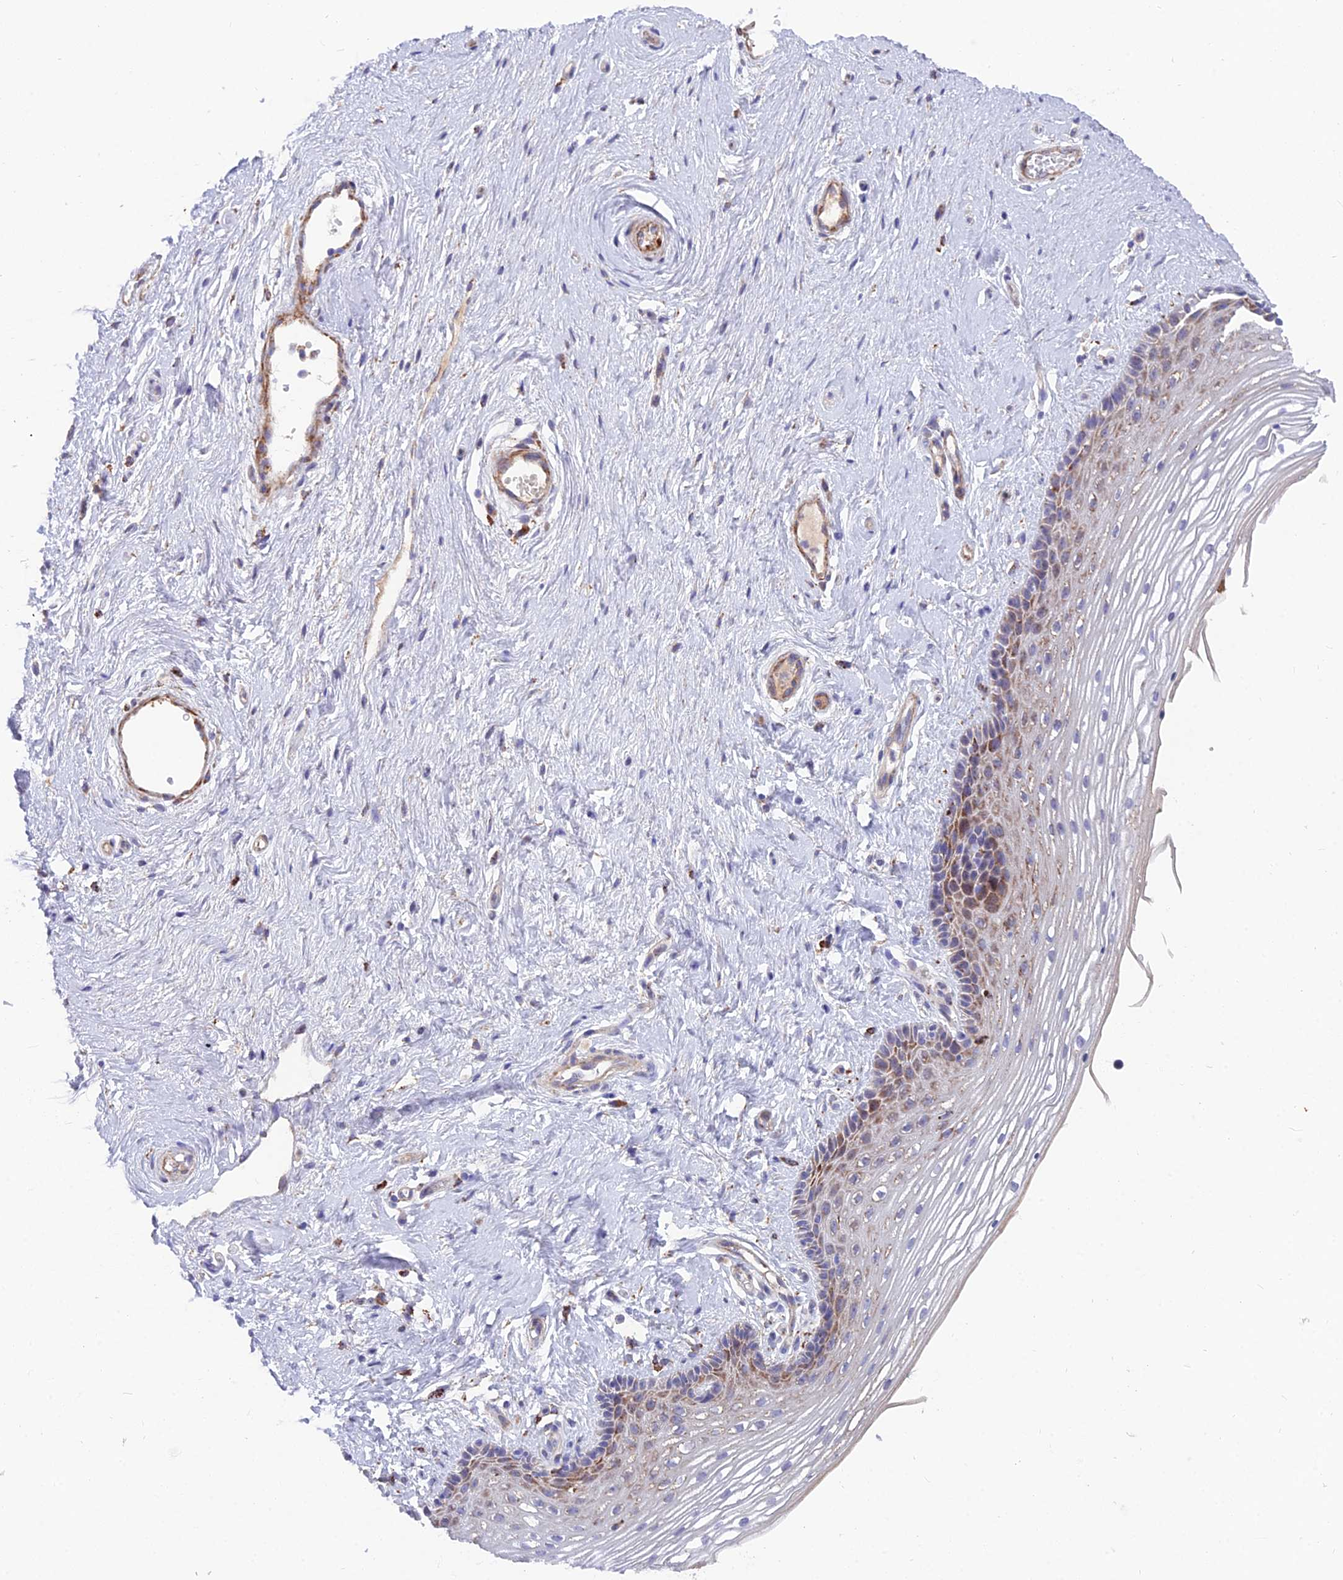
{"staining": {"intensity": "moderate", "quantity": "<25%", "location": "cytoplasmic/membranous"}, "tissue": "vagina", "cell_type": "Squamous epithelial cells", "image_type": "normal", "snomed": [{"axis": "morphology", "description": "Normal tissue, NOS"}, {"axis": "topography", "description": "Vagina"}], "caption": "Brown immunohistochemical staining in benign vagina displays moderate cytoplasmic/membranous positivity in approximately <25% of squamous epithelial cells.", "gene": "TIGD6", "patient": {"sex": "female", "age": 46}}